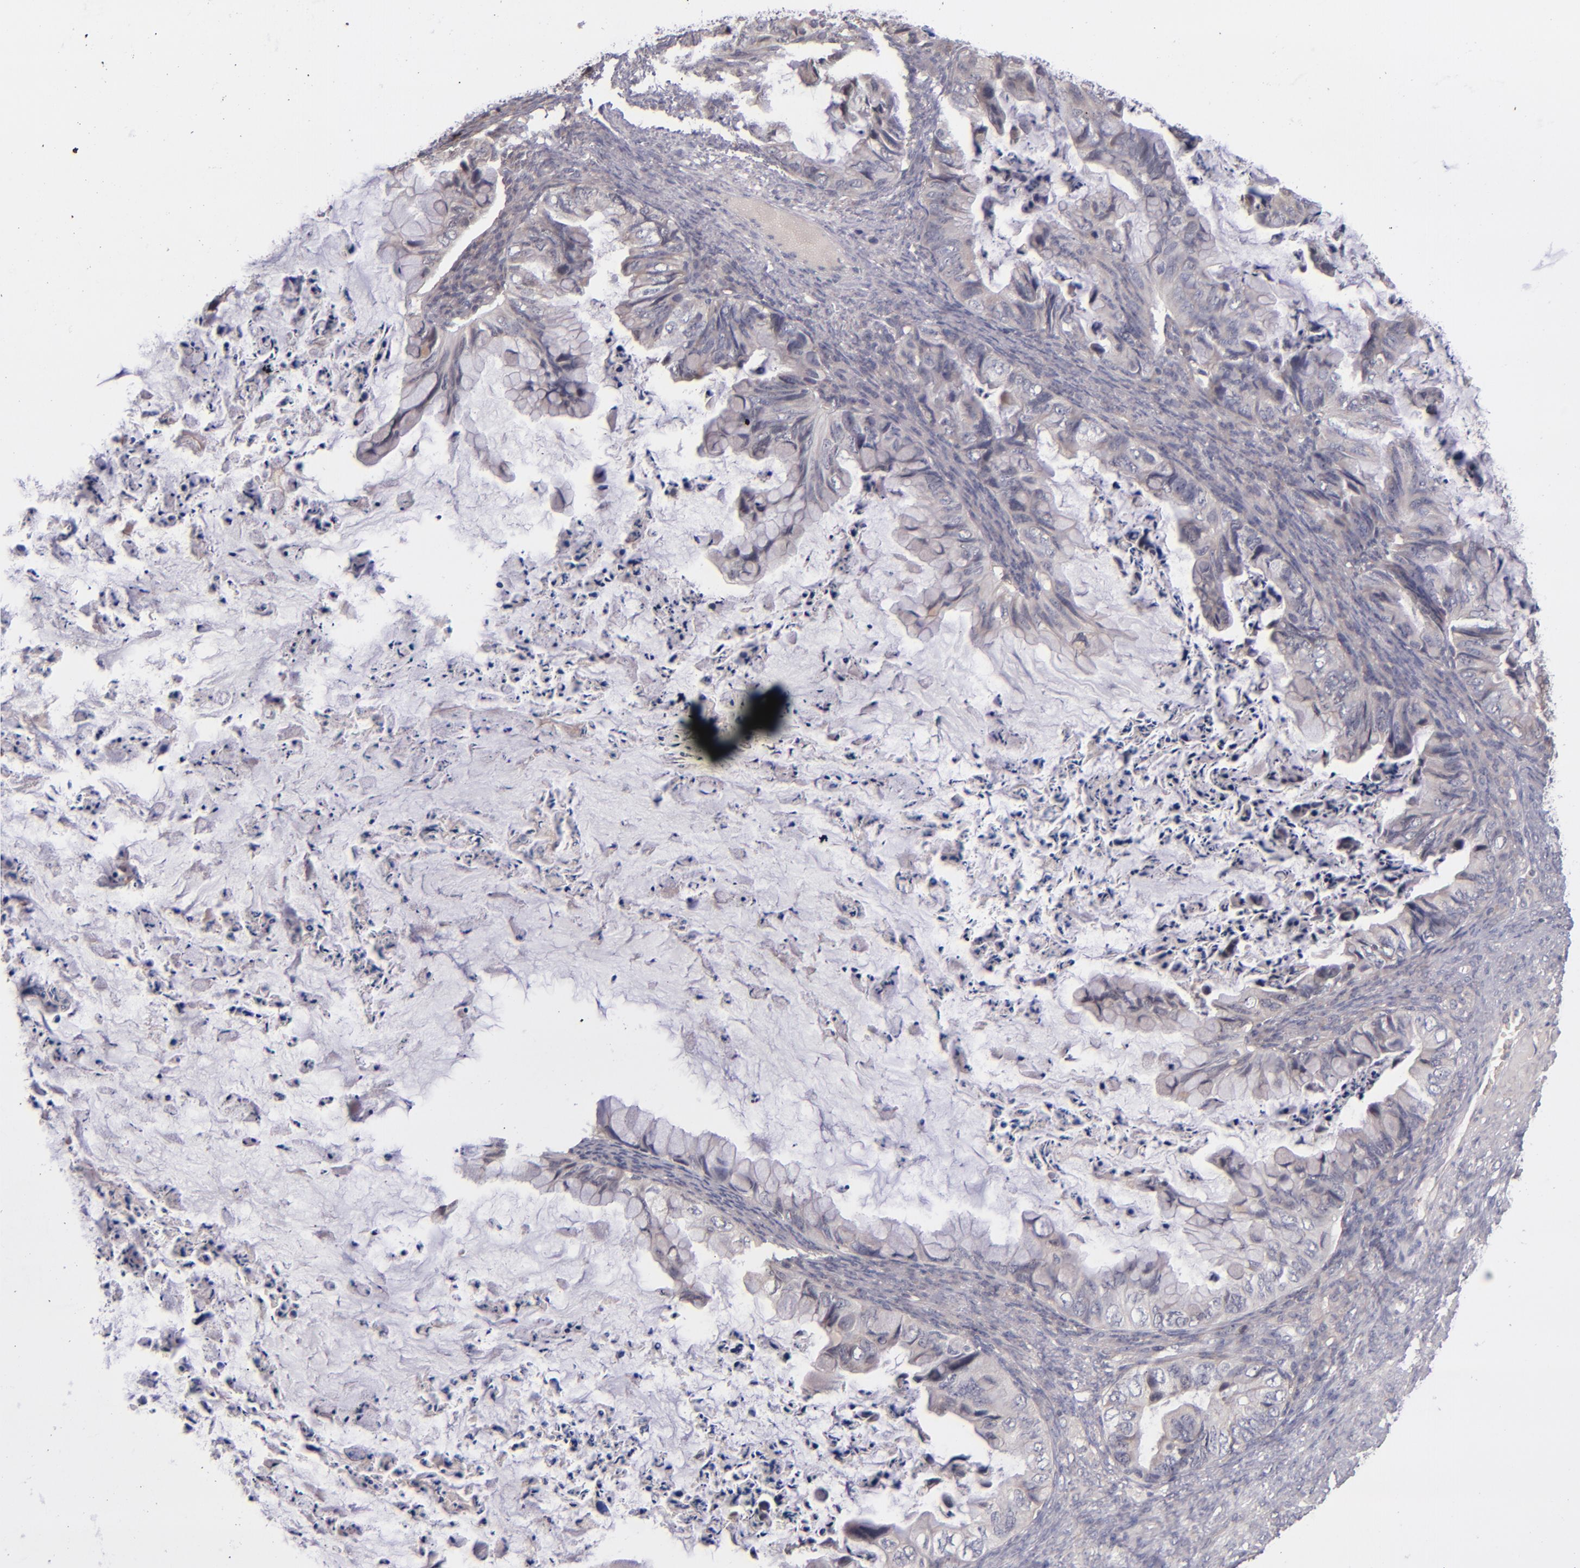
{"staining": {"intensity": "negative", "quantity": "none", "location": "none"}, "tissue": "ovarian cancer", "cell_type": "Tumor cells", "image_type": "cancer", "snomed": [{"axis": "morphology", "description": "Cystadenocarcinoma, mucinous, NOS"}, {"axis": "topography", "description": "Ovary"}], "caption": "This is a image of IHC staining of ovarian cancer, which shows no positivity in tumor cells.", "gene": "TSC2", "patient": {"sex": "female", "age": 36}}